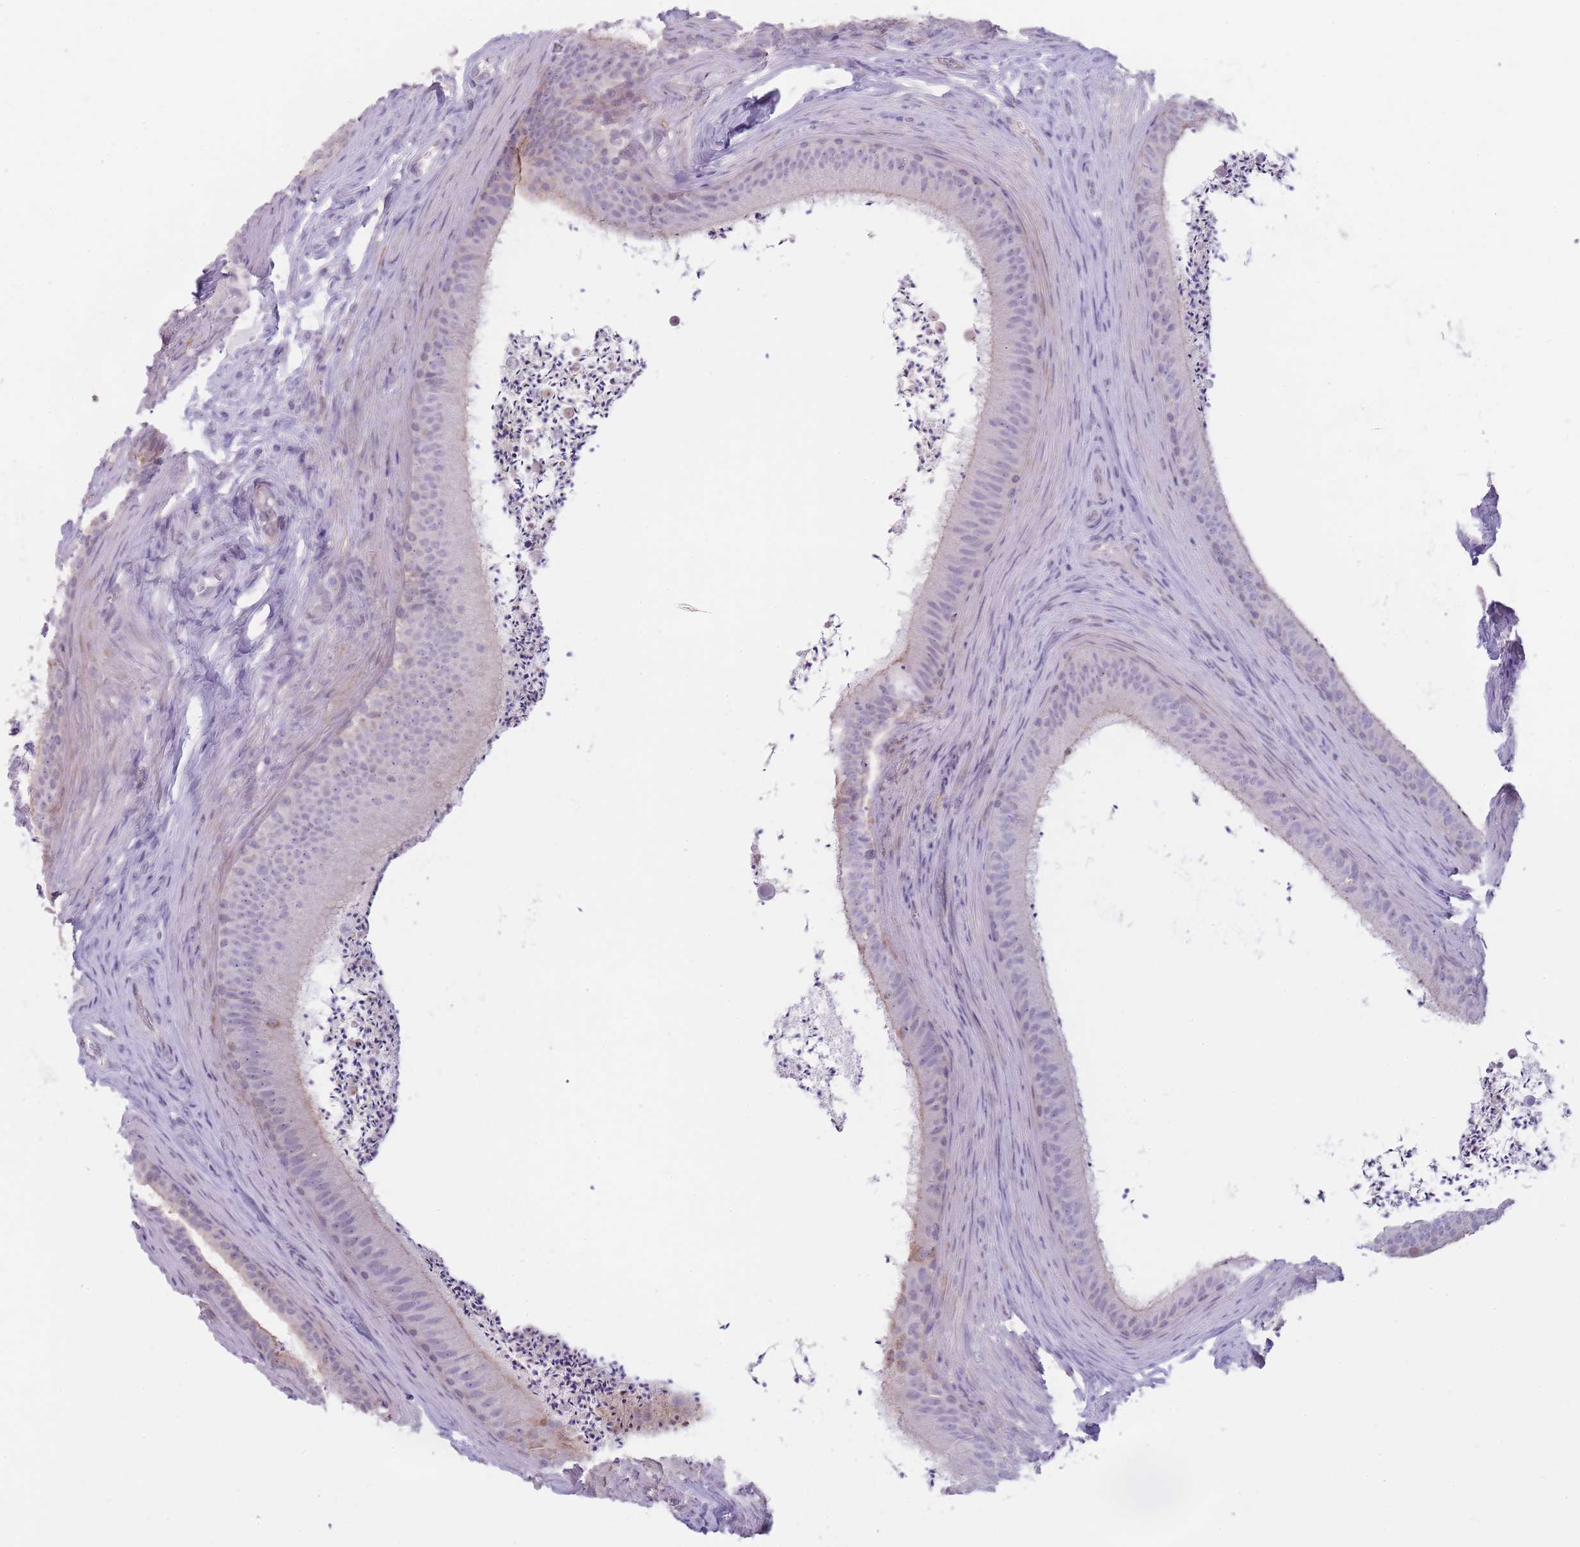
{"staining": {"intensity": "moderate", "quantity": "<25%", "location": "cytoplasmic/membranous"}, "tissue": "epididymis", "cell_type": "Glandular cells", "image_type": "normal", "snomed": [{"axis": "morphology", "description": "Normal tissue, NOS"}, {"axis": "topography", "description": "Testis"}, {"axis": "topography", "description": "Epididymis"}], "caption": "Human epididymis stained with a brown dye reveals moderate cytoplasmic/membranous positive positivity in about <25% of glandular cells.", "gene": "DCANP1", "patient": {"sex": "male", "age": 41}}